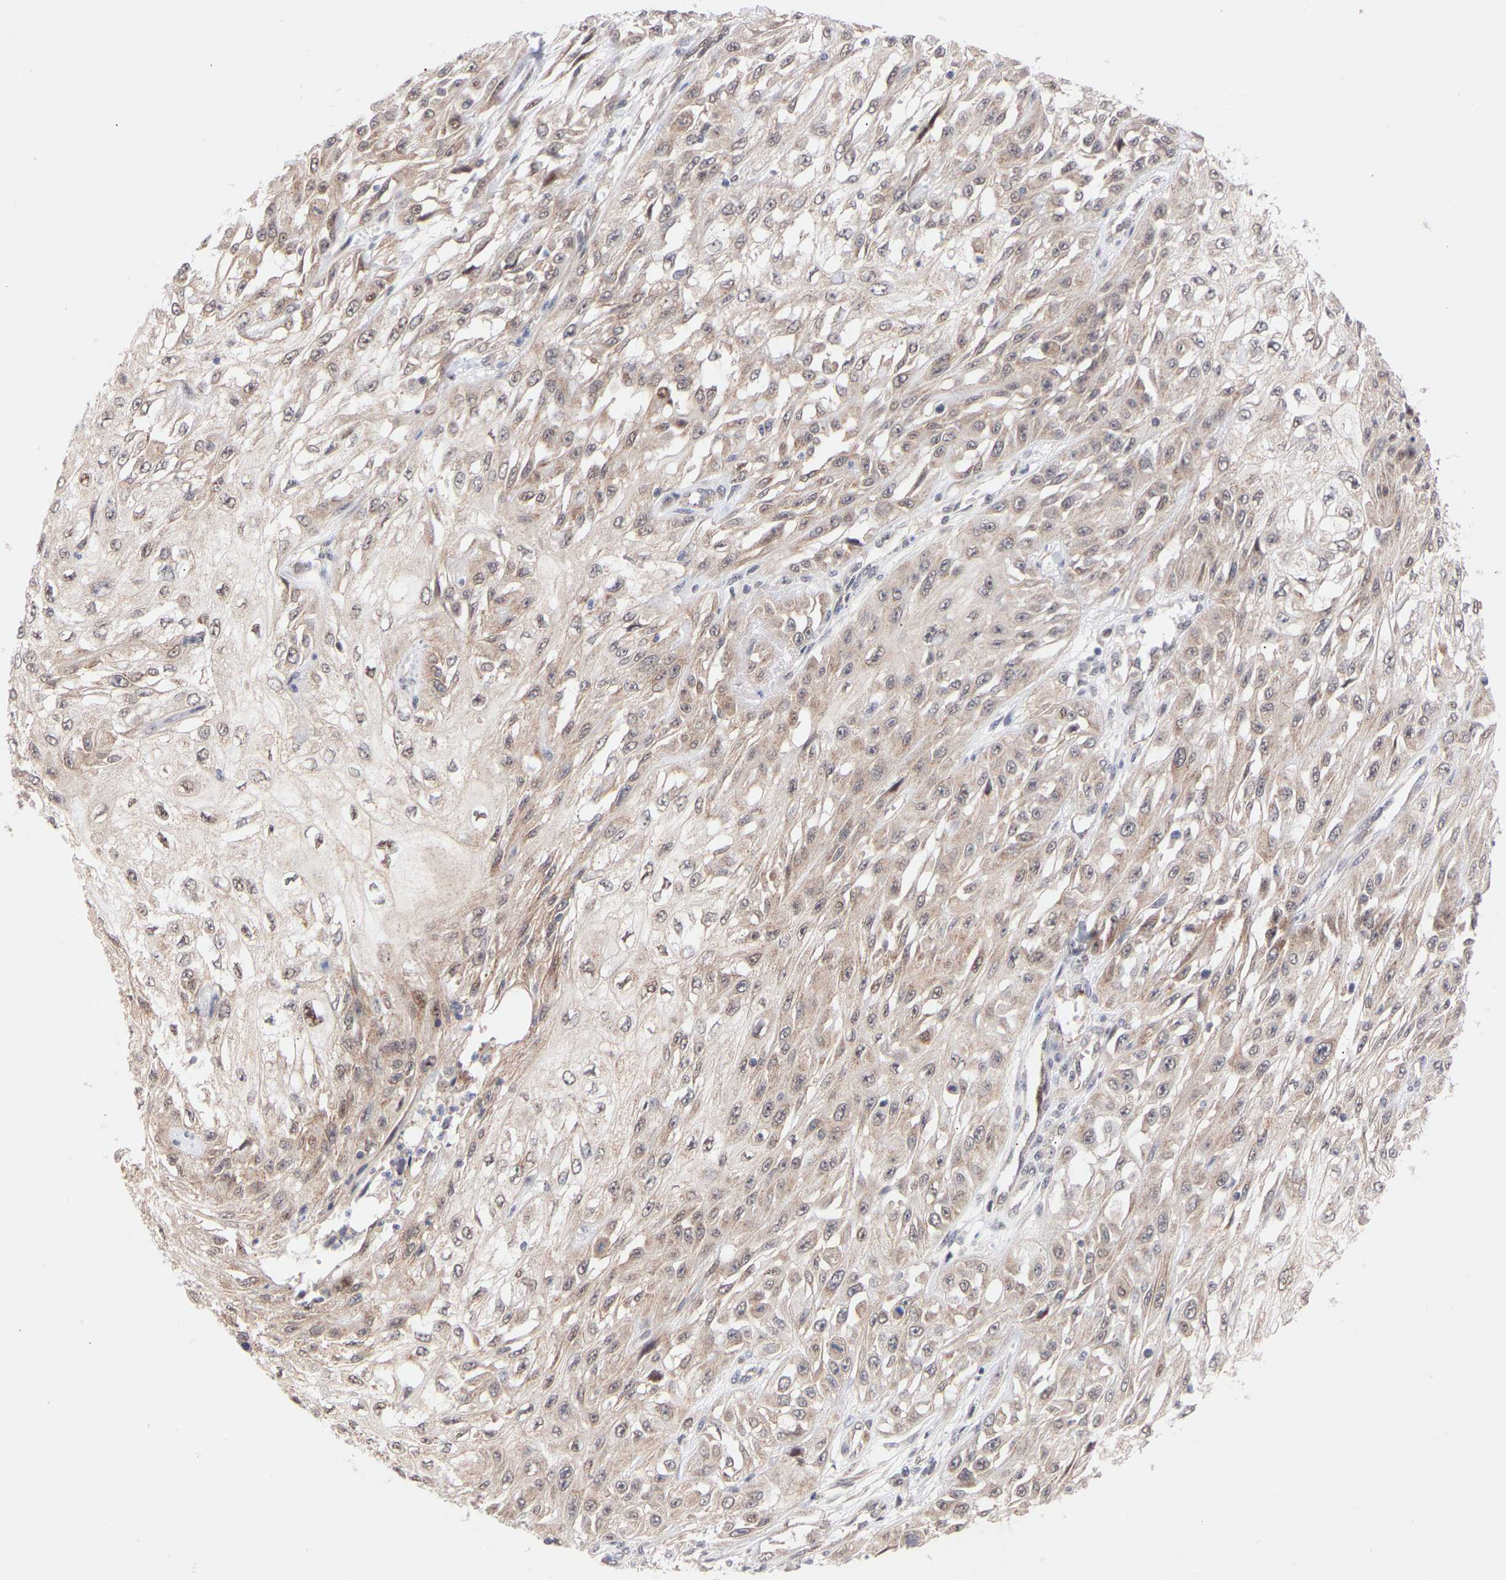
{"staining": {"intensity": "weak", "quantity": ">75%", "location": "cytoplasmic/membranous,nuclear"}, "tissue": "skin cancer", "cell_type": "Tumor cells", "image_type": "cancer", "snomed": [{"axis": "morphology", "description": "Squamous cell carcinoma, NOS"}, {"axis": "morphology", "description": "Squamous cell carcinoma, metastatic, NOS"}, {"axis": "topography", "description": "Skin"}, {"axis": "topography", "description": "Lymph node"}], "caption": "DAB (3,3'-diaminobenzidine) immunohistochemical staining of human skin cancer (squamous cell carcinoma) displays weak cytoplasmic/membranous and nuclear protein expression in about >75% of tumor cells. The staining is performed using DAB (3,3'-diaminobenzidine) brown chromogen to label protein expression. The nuclei are counter-stained blue using hematoxylin.", "gene": "PDLIM5", "patient": {"sex": "male", "age": 75}}